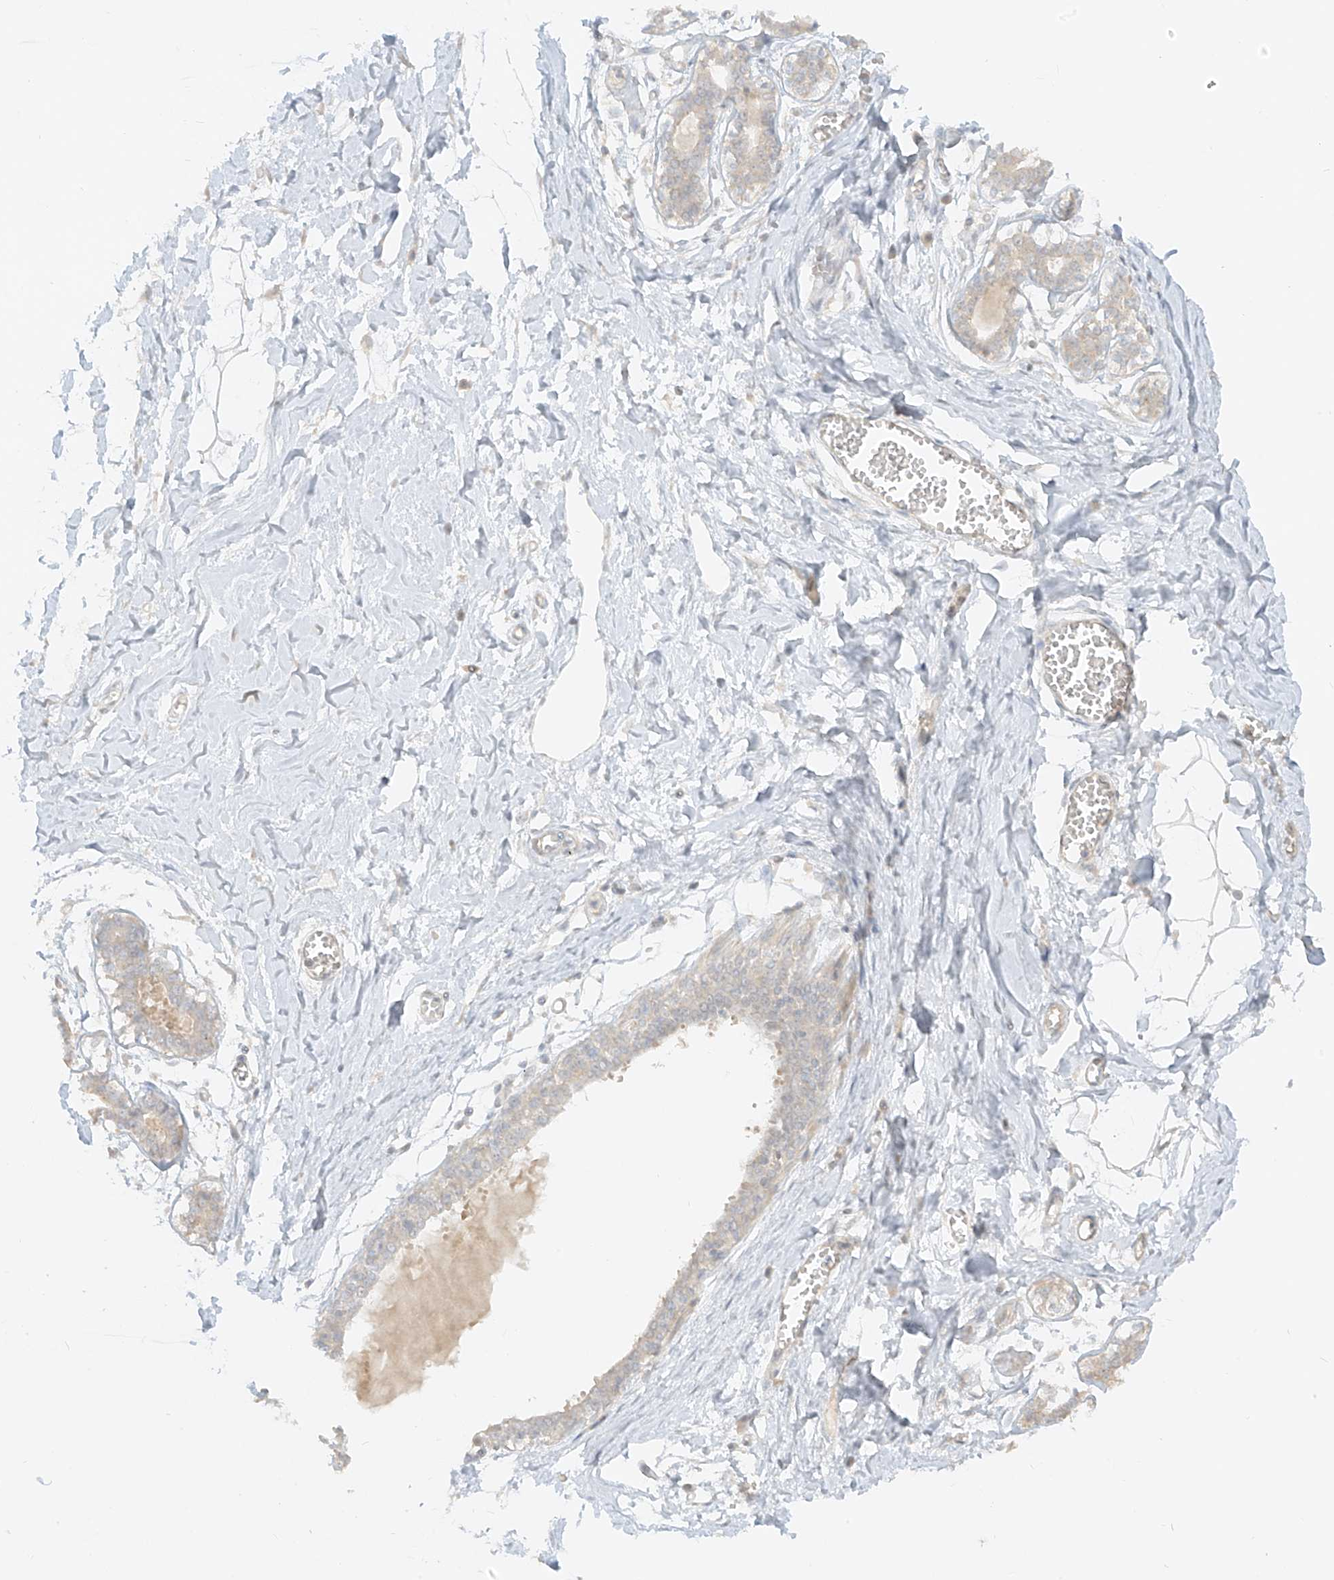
{"staining": {"intensity": "negative", "quantity": "none", "location": "none"}, "tissue": "breast", "cell_type": "Adipocytes", "image_type": "normal", "snomed": [{"axis": "morphology", "description": "Normal tissue, NOS"}, {"axis": "topography", "description": "Breast"}], "caption": "The micrograph displays no significant positivity in adipocytes of breast.", "gene": "LIPT1", "patient": {"sex": "female", "age": 27}}